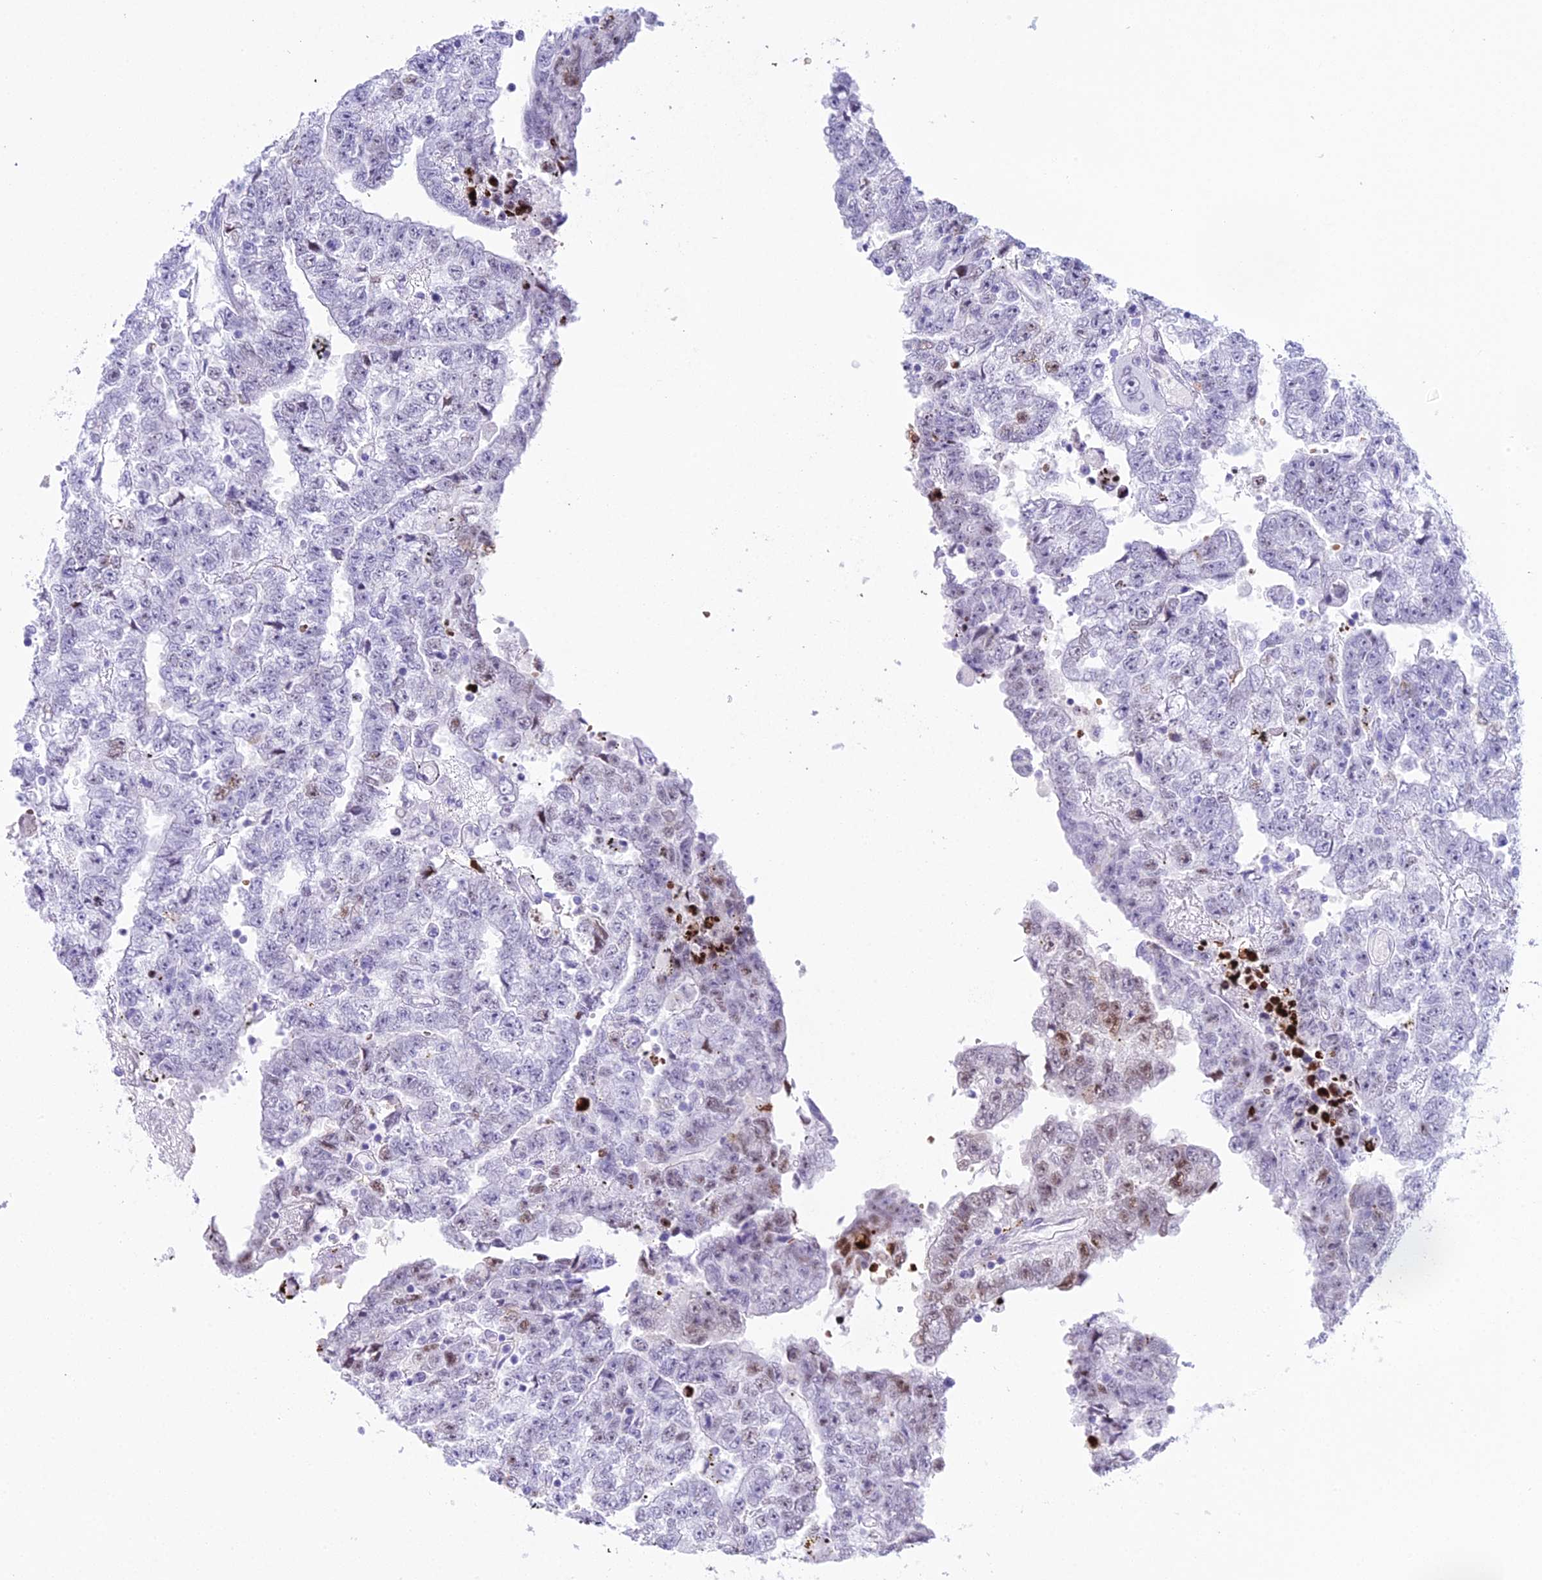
{"staining": {"intensity": "weak", "quantity": "<25%", "location": "nuclear"}, "tissue": "testis cancer", "cell_type": "Tumor cells", "image_type": "cancer", "snomed": [{"axis": "morphology", "description": "Carcinoma, Embryonal, NOS"}, {"axis": "topography", "description": "Testis"}], "caption": "High power microscopy micrograph of an IHC histopathology image of testis cancer, revealing no significant positivity in tumor cells. Brightfield microscopy of immunohistochemistry stained with DAB (3,3'-diaminobenzidine) (brown) and hematoxylin (blue), captured at high magnification.", "gene": "RNPS1", "patient": {"sex": "male", "age": 25}}